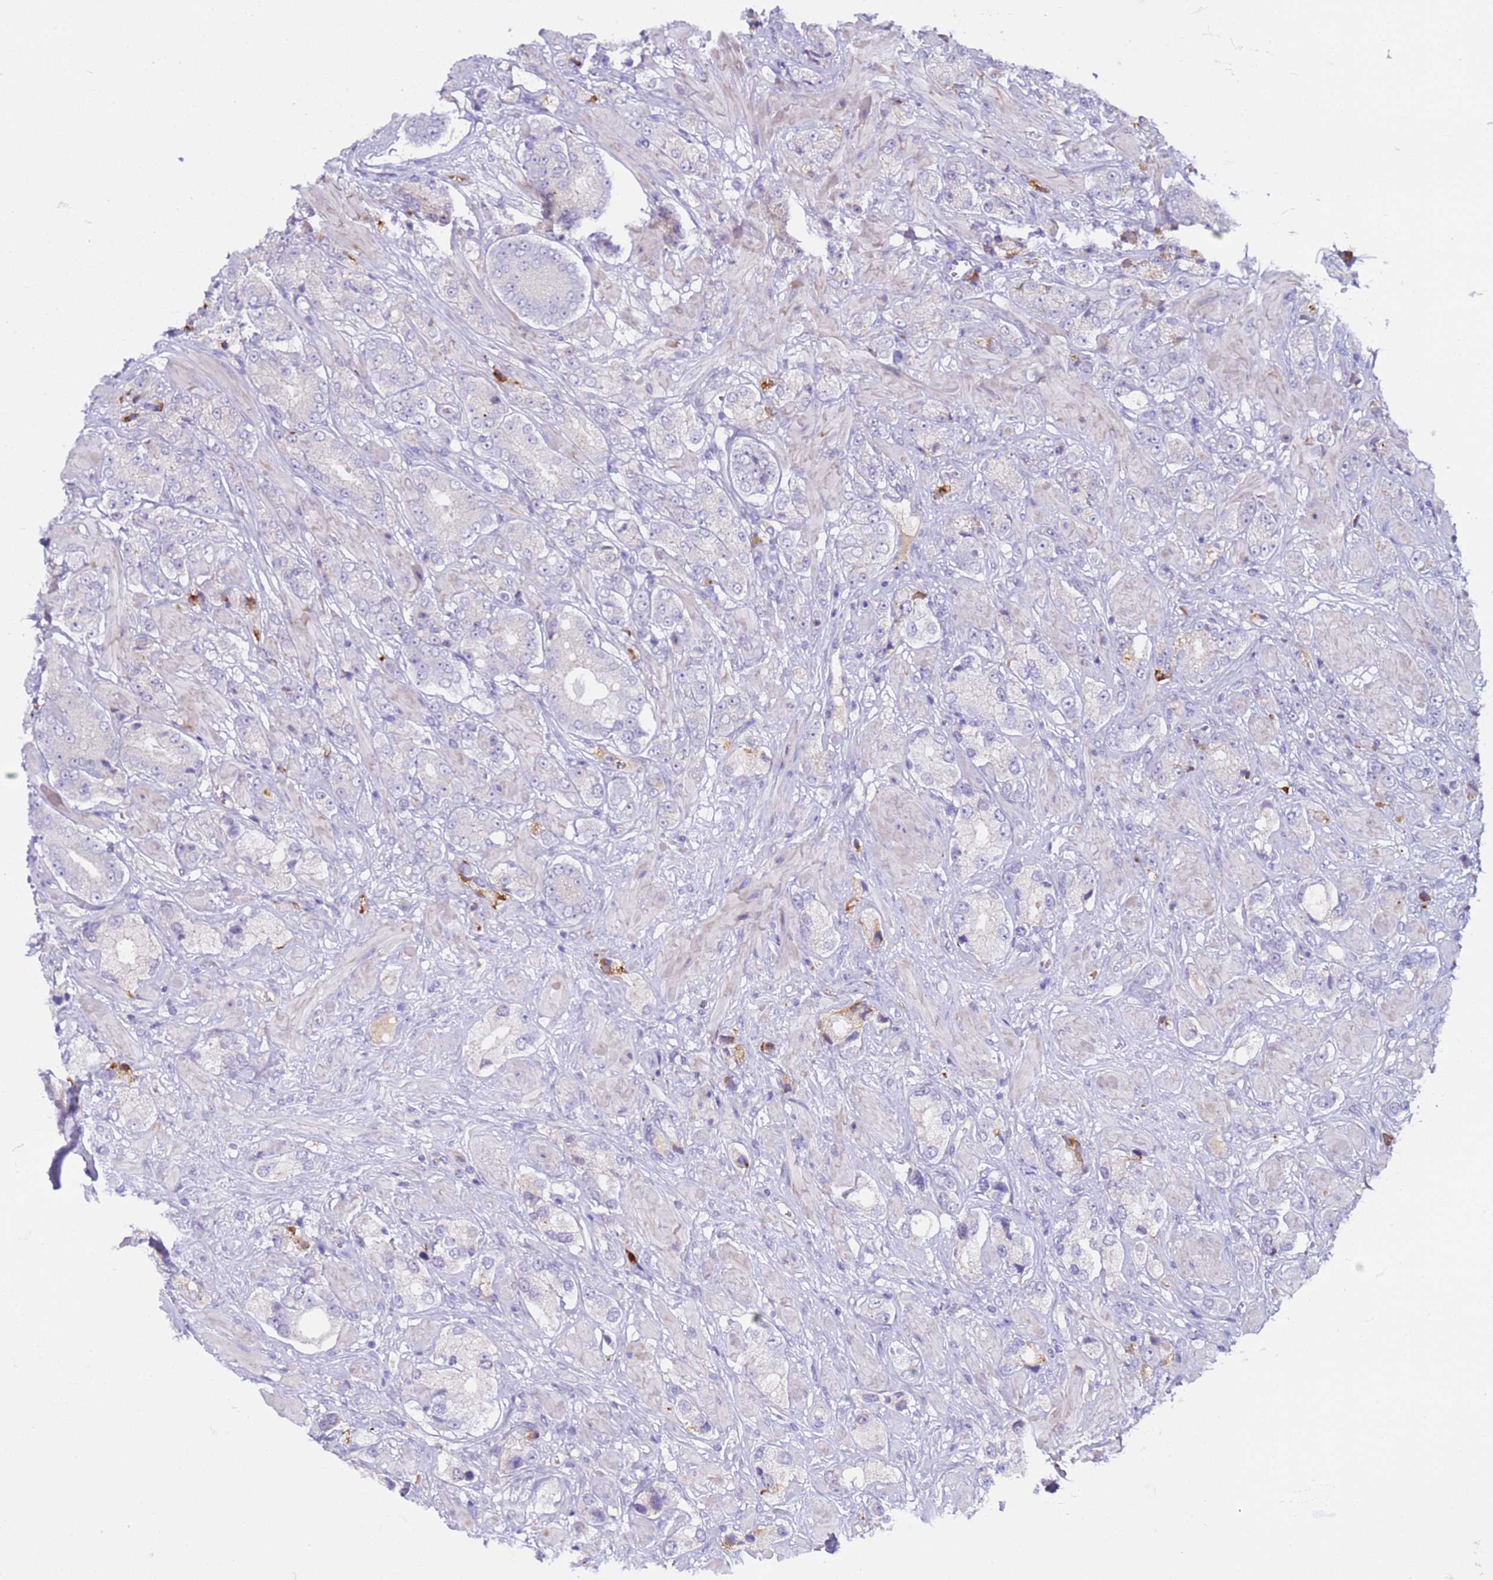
{"staining": {"intensity": "negative", "quantity": "none", "location": "none"}, "tissue": "prostate cancer", "cell_type": "Tumor cells", "image_type": "cancer", "snomed": [{"axis": "morphology", "description": "Adenocarcinoma, High grade"}, {"axis": "topography", "description": "Prostate and seminal vesicle, NOS"}], "caption": "There is no significant staining in tumor cells of prostate cancer.", "gene": "C4orf46", "patient": {"sex": "male", "age": 64}}